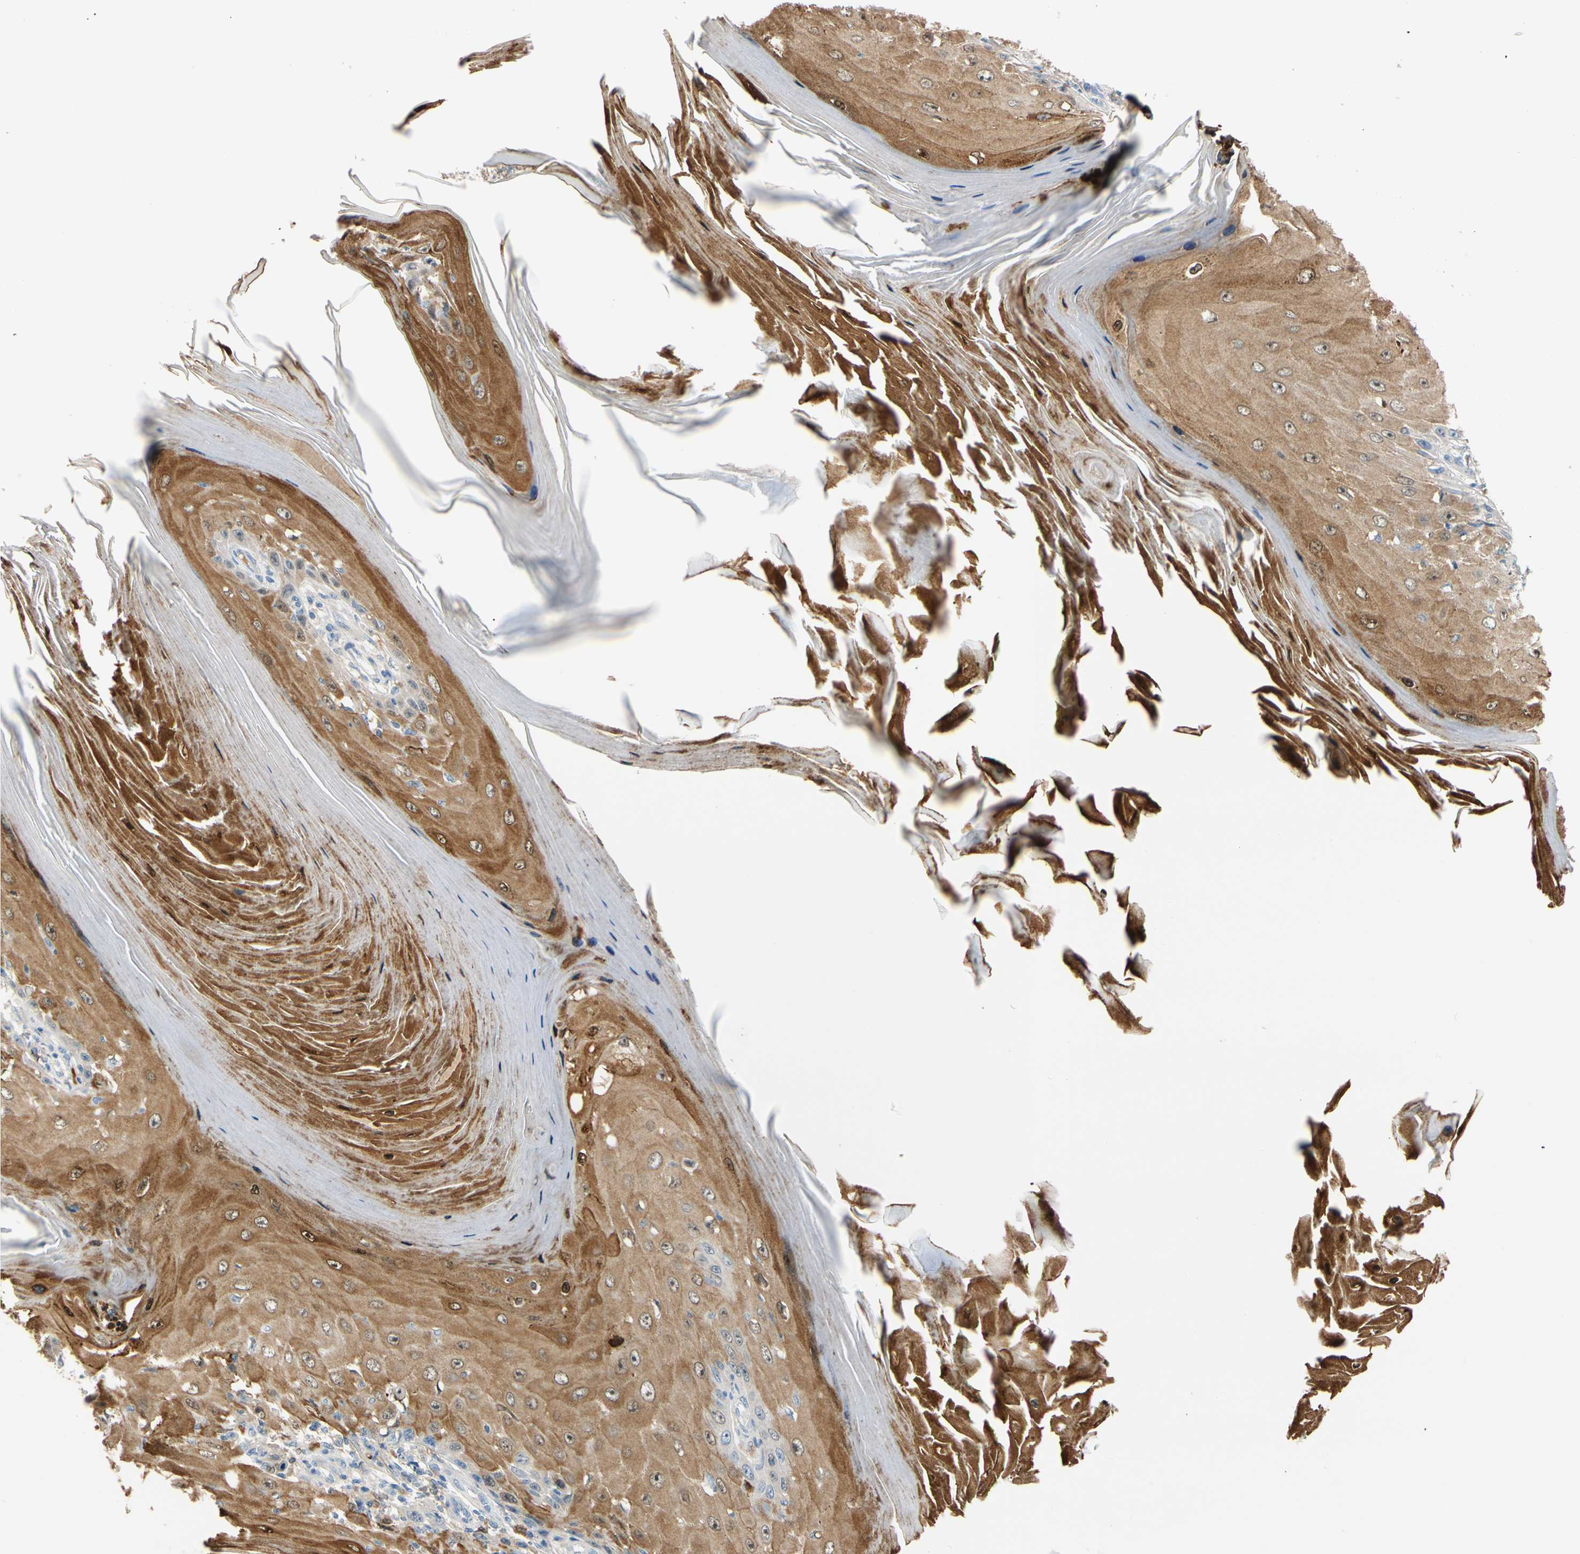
{"staining": {"intensity": "moderate", "quantity": "25%-75%", "location": "cytoplasmic/membranous"}, "tissue": "skin cancer", "cell_type": "Tumor cells", "image_type": "cancer", "snomed": [{"axis": "morphology", "description": "Squamous cell carcinoma, NOS"}, {"axis": "topography", "description": "Skin"}], "caption": "Skin cancer stained with a protein marker reveals moderate staining in tumor cells.", "gene": "TRAF5", "patient": {"sex": "female", "age": 73}}